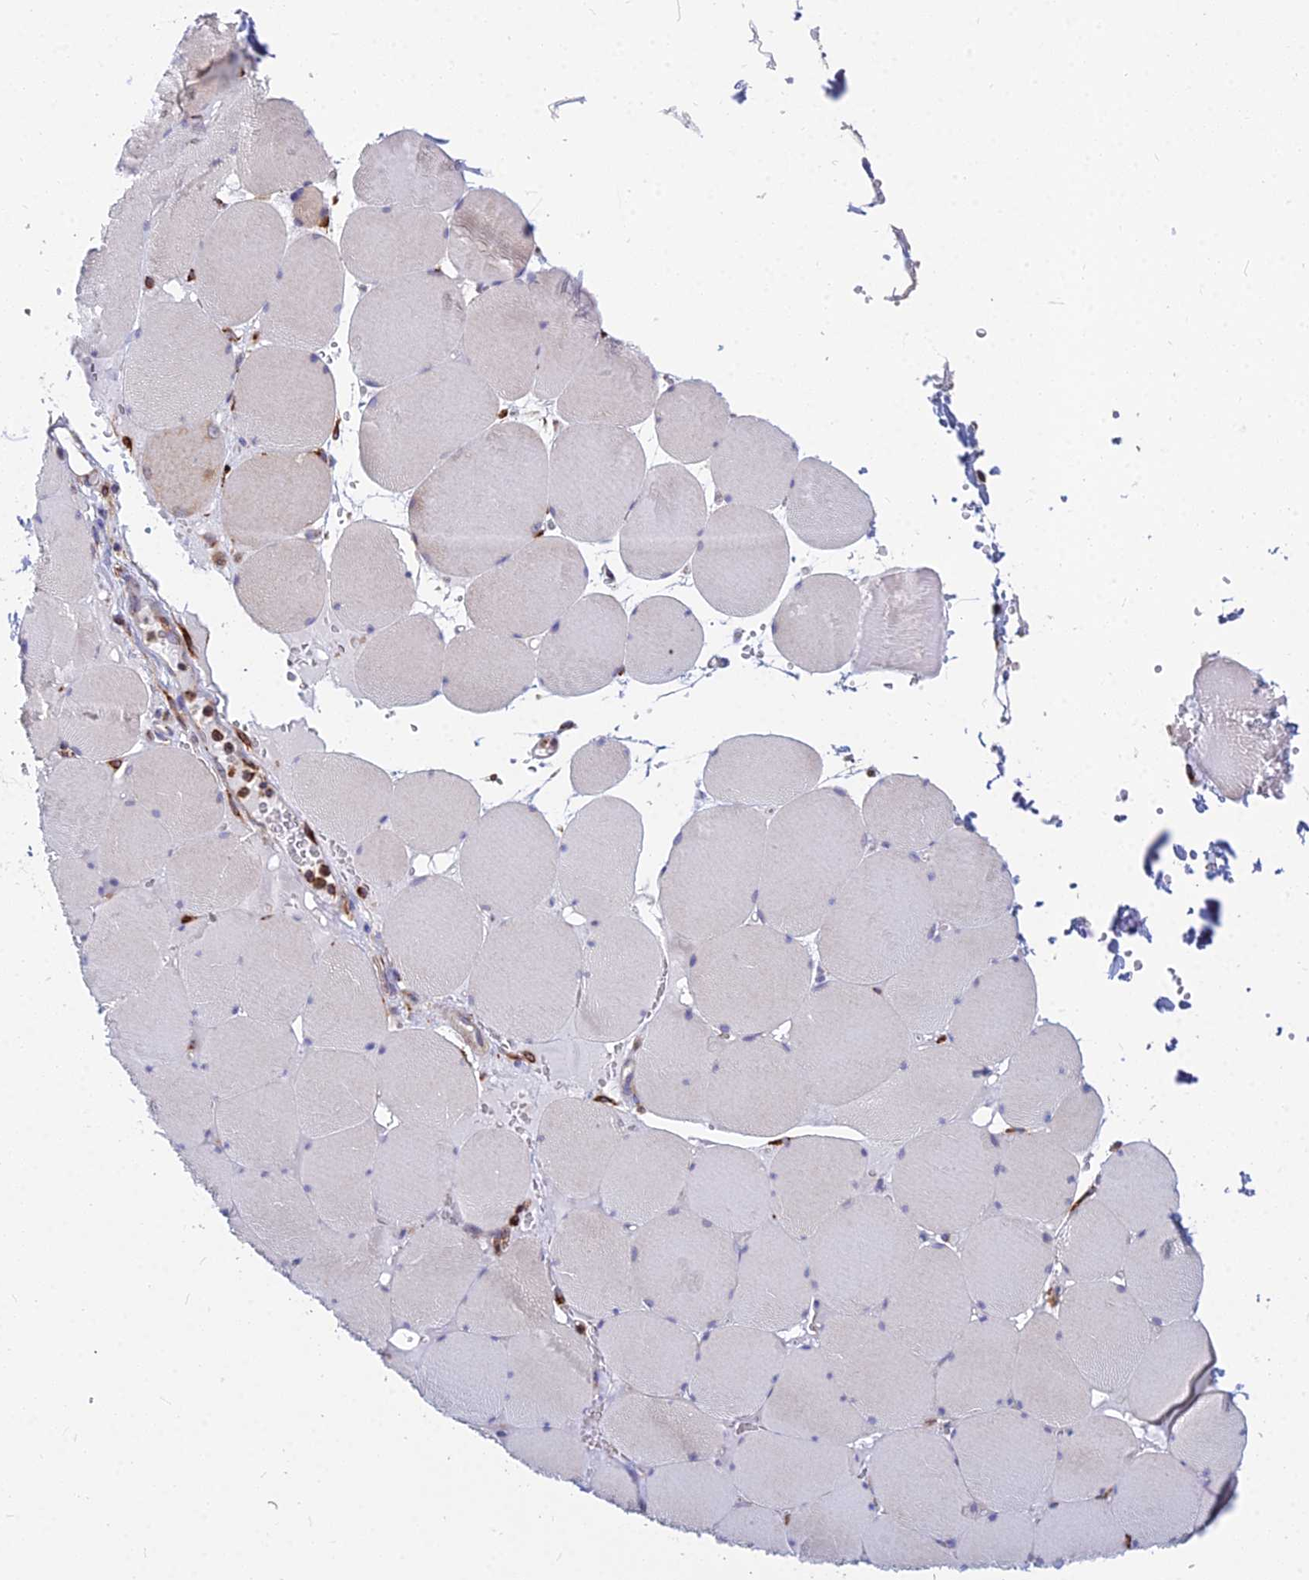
{"staining": {"intensity": "weak", "quantity": "<25%", "location": "cytoplasmic/membranous"}, "tissue": "skeletal muscle", "cell_type": "Myocytes", "image_type": "normal", "snomed": [{"axis": "morphology", "description": "Normal tissue, NOS"}, {"axis": "topography", "description": "Skeletal muscle"}, {"axis": "topography", "description": "Head-Neck"}], "caption": "Myocytes show no significant protein positivity in unremarkable skeletal muscle. (DAB (3,3'-diaminobenzidine) immunohistochemistry (IHC), high magnification).", "gene": "CCT6A", "patient": {"sex": "male", "age": 66}}